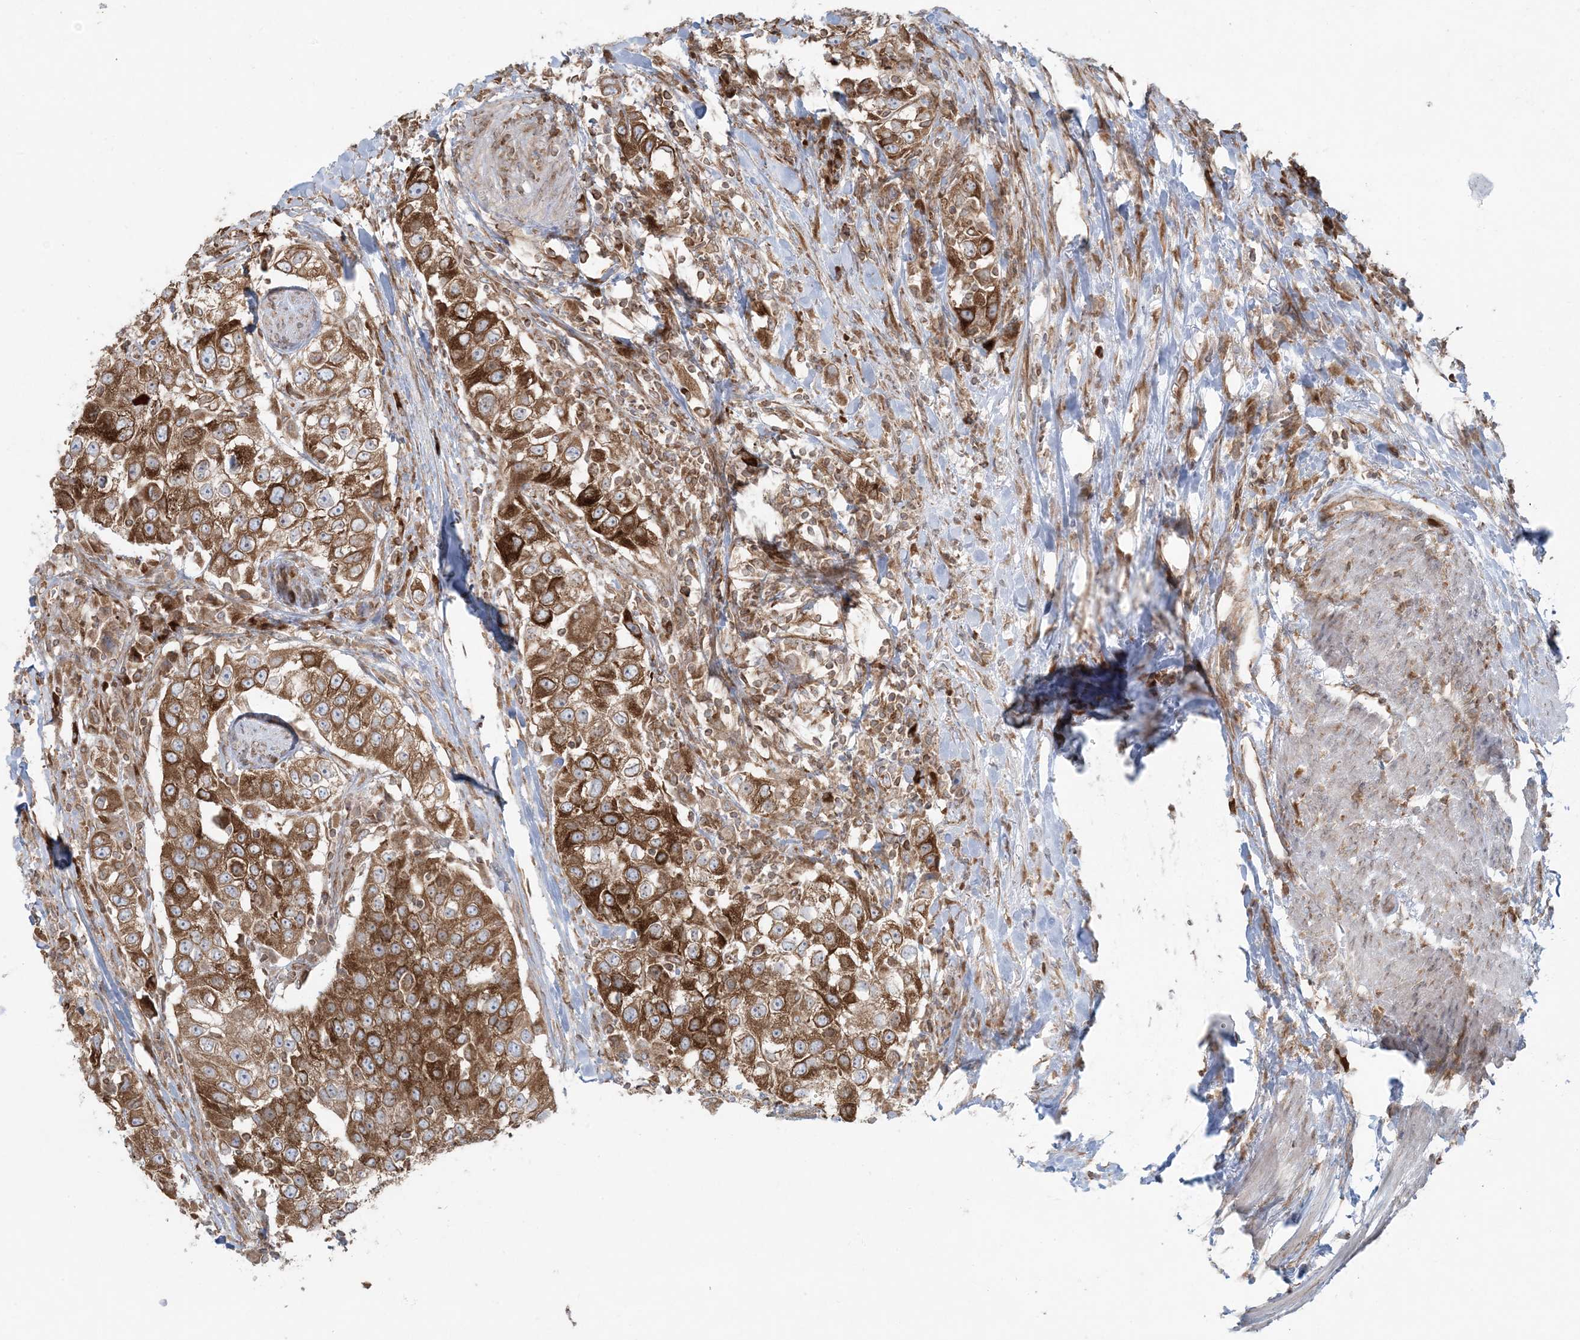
{"staining": {"intensity": "strong", "quantity": ">75%", "location": "cytoplasmic/membranous"}, "tissue": "urothelial cancer", "cell_type": "Tumor cells", "image_type": "cancer", "snomed": [{"axis": "morphology", "description": "Urothelial carcinoma, High grade"}, {"axis": "topography", "description": "Urinary bladder"}], "caption": "Human urothelial cancer stained with a protein marker shows strong staining in tumor cells.", "gene": "UBXN4", "patient": {"sex": "female", "age": 80}}